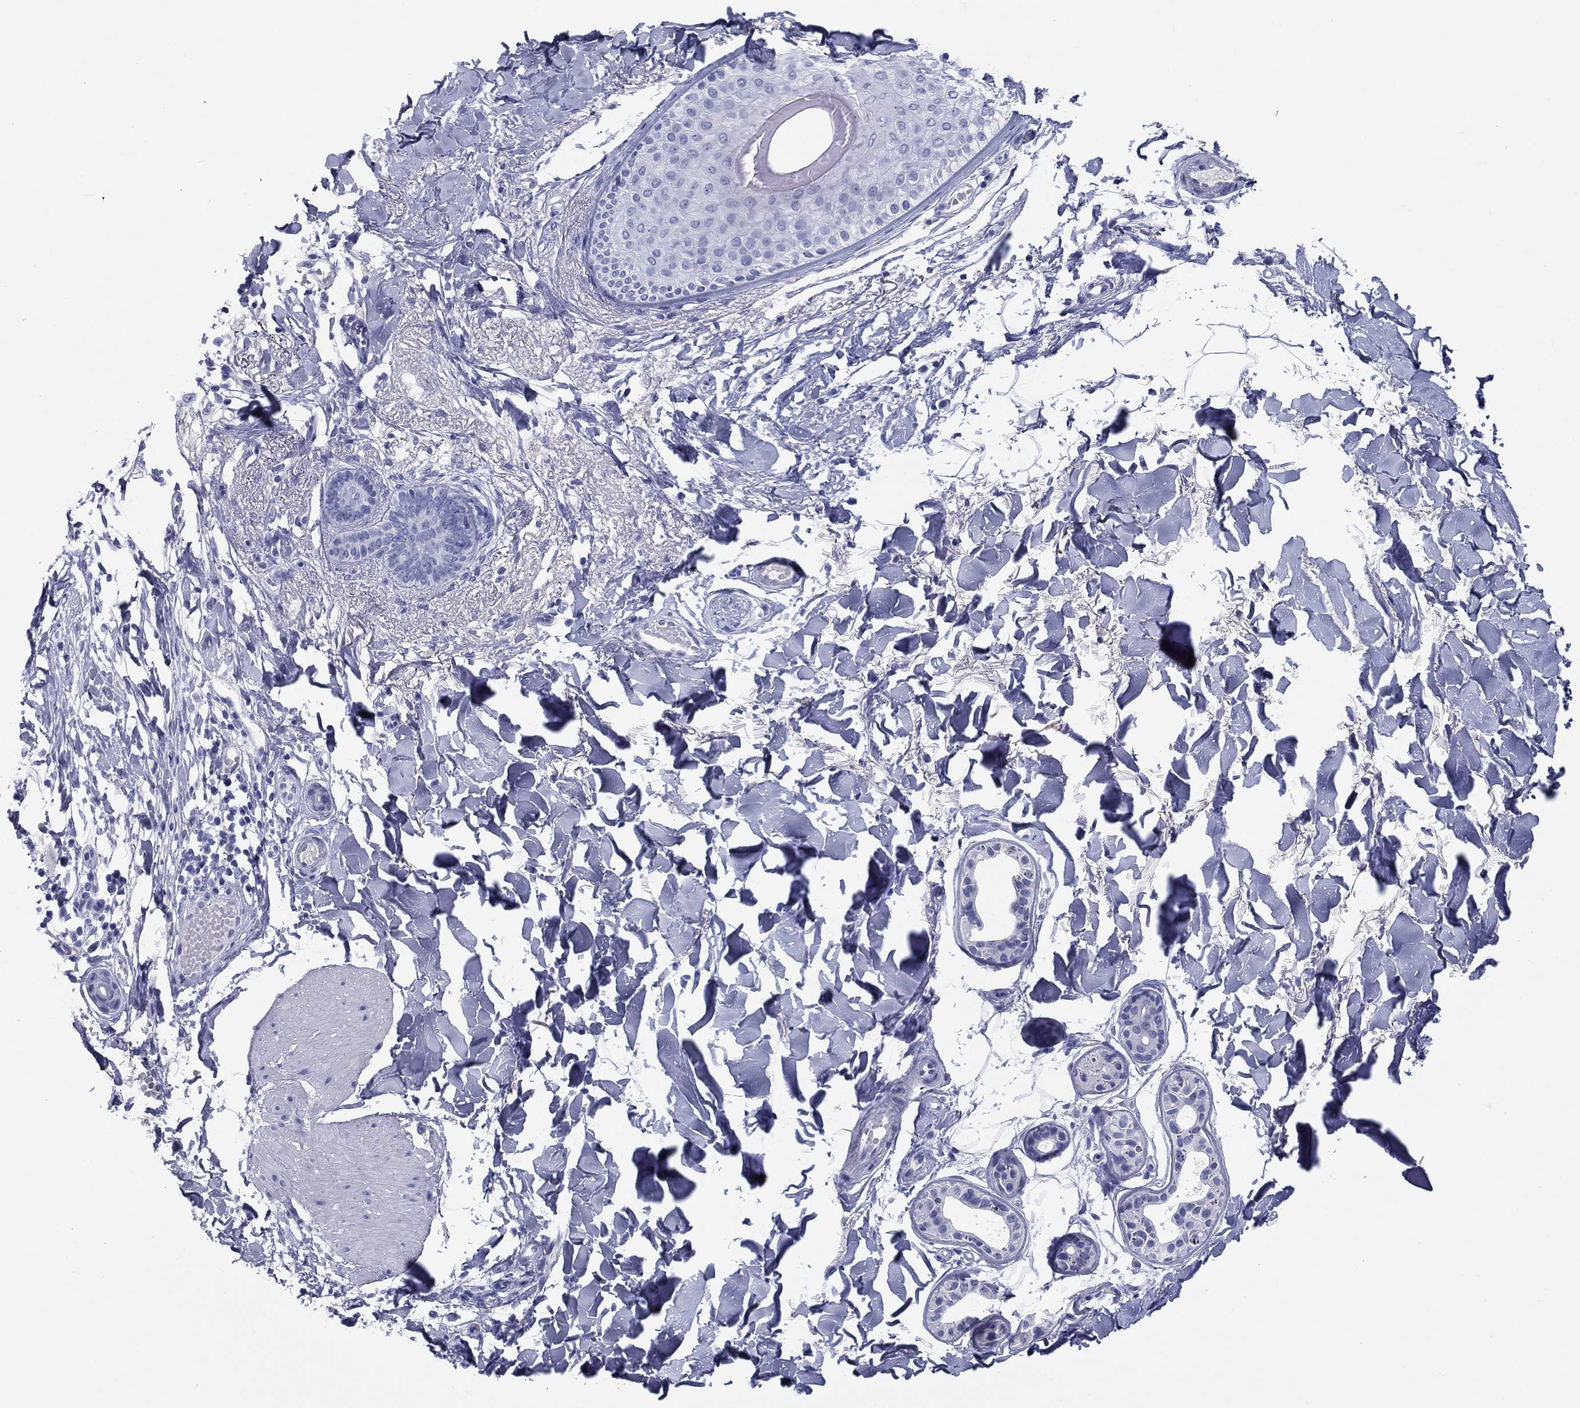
{"staining": {"intensity": "negative", "quantity": "none", "location": "none"}, "tissue": "skin cancer", "cell_type": "Tumor cells", "image_type": "cancer", "snomed": [{"axis": "morphology", "description": "Normal tissue, NOS"}, {"axis": "morphology", "description": "Basal cell carcinoma"}, {"axis": "topography", "description": "Skin"}], "caption": "Tumor cells show no significant positivity in skin basal cell carcinoma.", "gene": "KCNH1", "patient": {"sex": "male", "age": 84}}